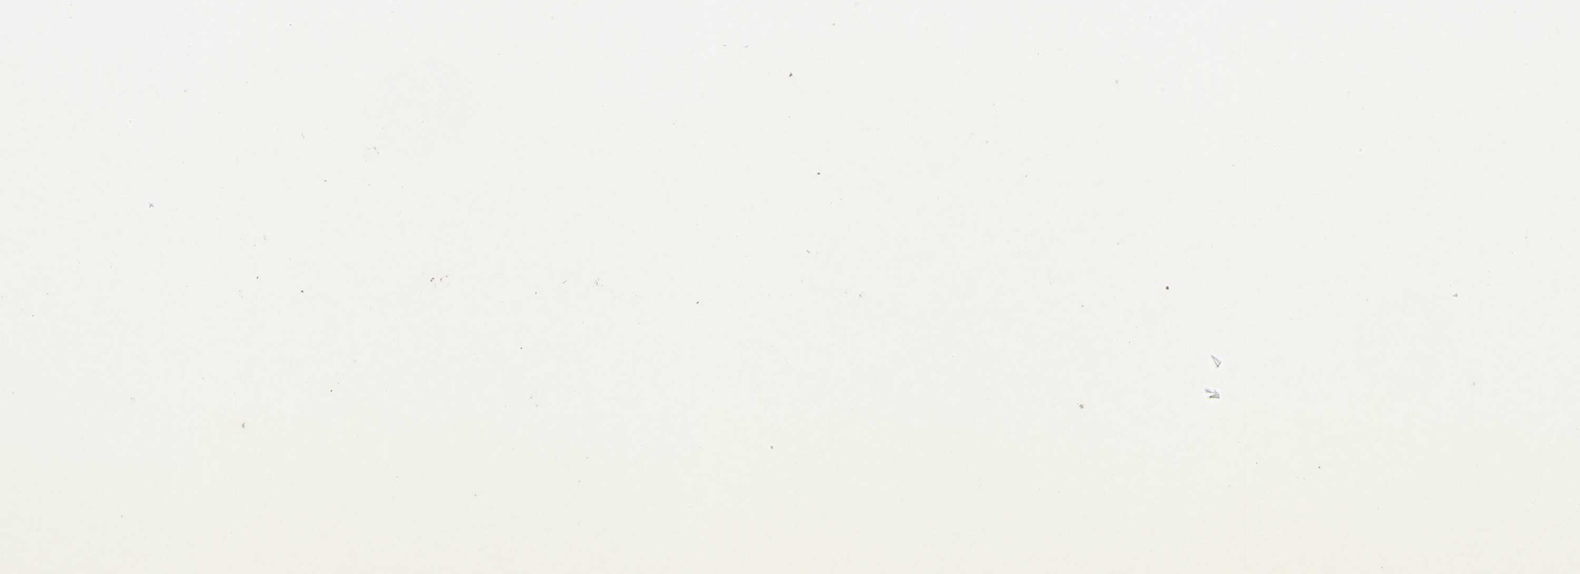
{"staining": {"intensity": "moderate", "quantity": ">75%", "location": "cytoplasmic/membranous,nuclear"}, "tissue": "vagina", "cell_type": "Squamous epithelial cells", "image_type": "normal", "snomed": [{"axis": "morphology", "description": "Normal tissue, NOS"}, {"axis": "topography", "description": "Vagina"}], "caption": "Immunohistochemistry (IHC) photomicrograph of normal vagina: vagina stained using immunohistochemistry (IHC) shows medium levels of moderate protein expression localized specifically in the cytoplasmic/membranous,nuclear of squamous epithelial cells, appearing as a cytoplasmic/membranous,nuclear brown color.", "gene": "PYCARD", "patient": {"sex": "female", "age": 34}}